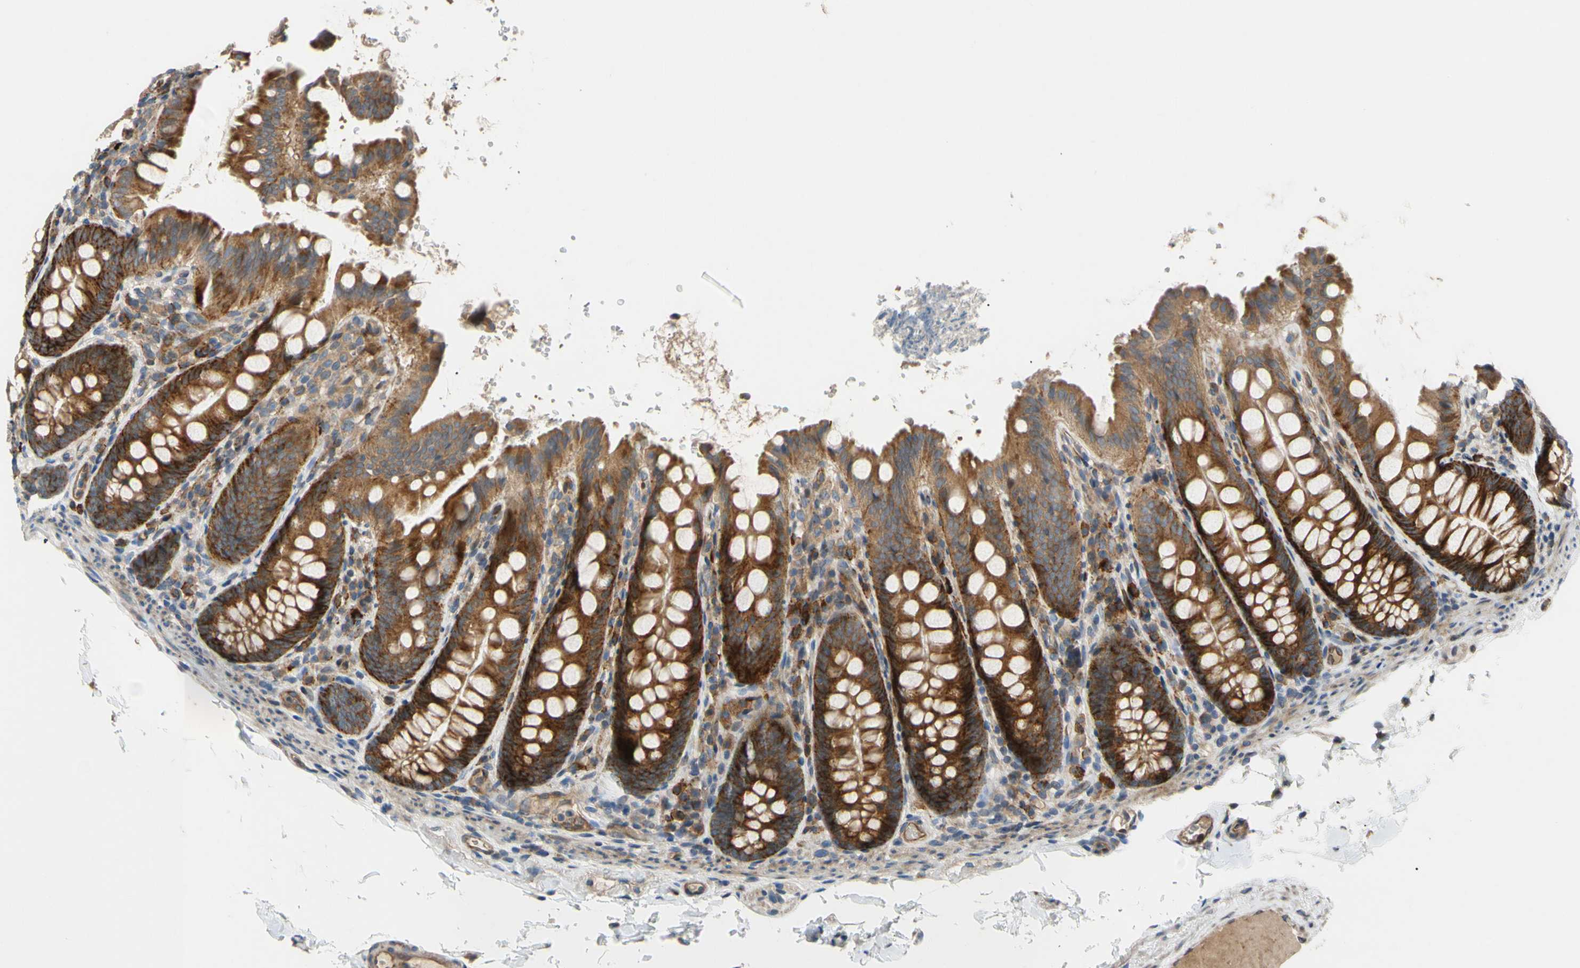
{"staining": {"intensity": "moderate", "quantity": ">75%", "location": "cytoplasmic/membranous"}, "tissue": "colon", "cell_type": "Endothelial cells", "image_type": "normal", "snomed": [{"axis": "morphology", "description": "Normal tissue, NOS"}, {"axis": "topography", "description": "Colon"}], "caption": "Protein expression analysis of benign colon displays moderate cytoplasmic/membranous expression in approximately >75% of endothelial cells.", "gene": "SPTLC1", "patient": {"sex": "female", "age": 61}}